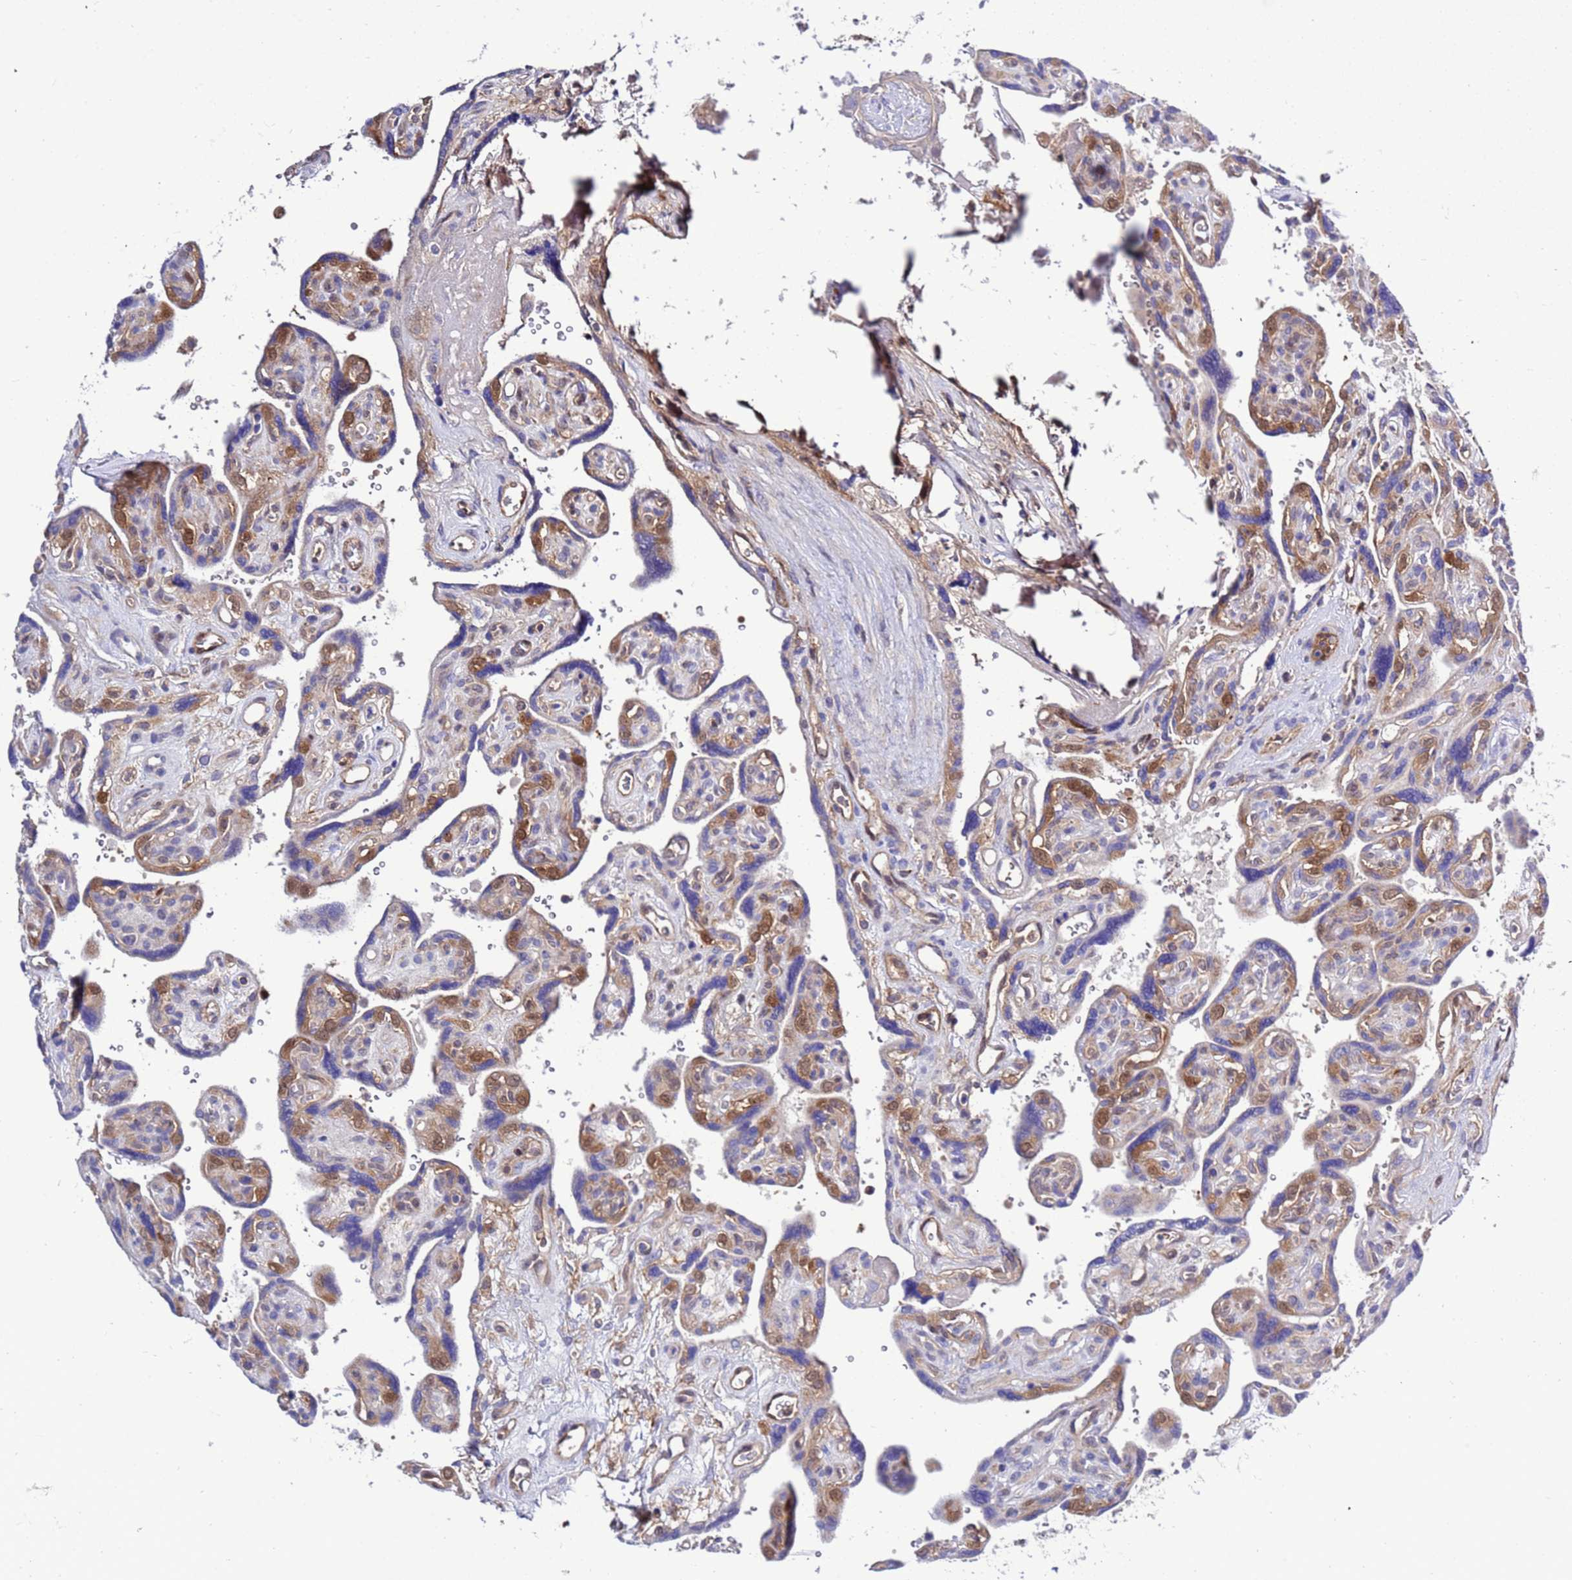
{"staining": {"intensity": "strong", "quantity": ">75%", "location": "cytoplasmic/membranous"}, "tissue": "placenta", "cell_type": "Decidual cells", "image_type": "normal", "snomed": [{"axis": "morphology", "description": "Normal tissue, NOS"}, {"axis": "topography", "description": "Placenta"}], "caption": "Immunohistochemical staining of benign human placenta shows high levels of strong cytoplasmic/membranous staining in approximately >75% of decidual cells. (DAB = brown stain, brightfield microscopy at high magnification).", "gene": "FOXRED1", "patient": {"sex": "female", "age": 39}}